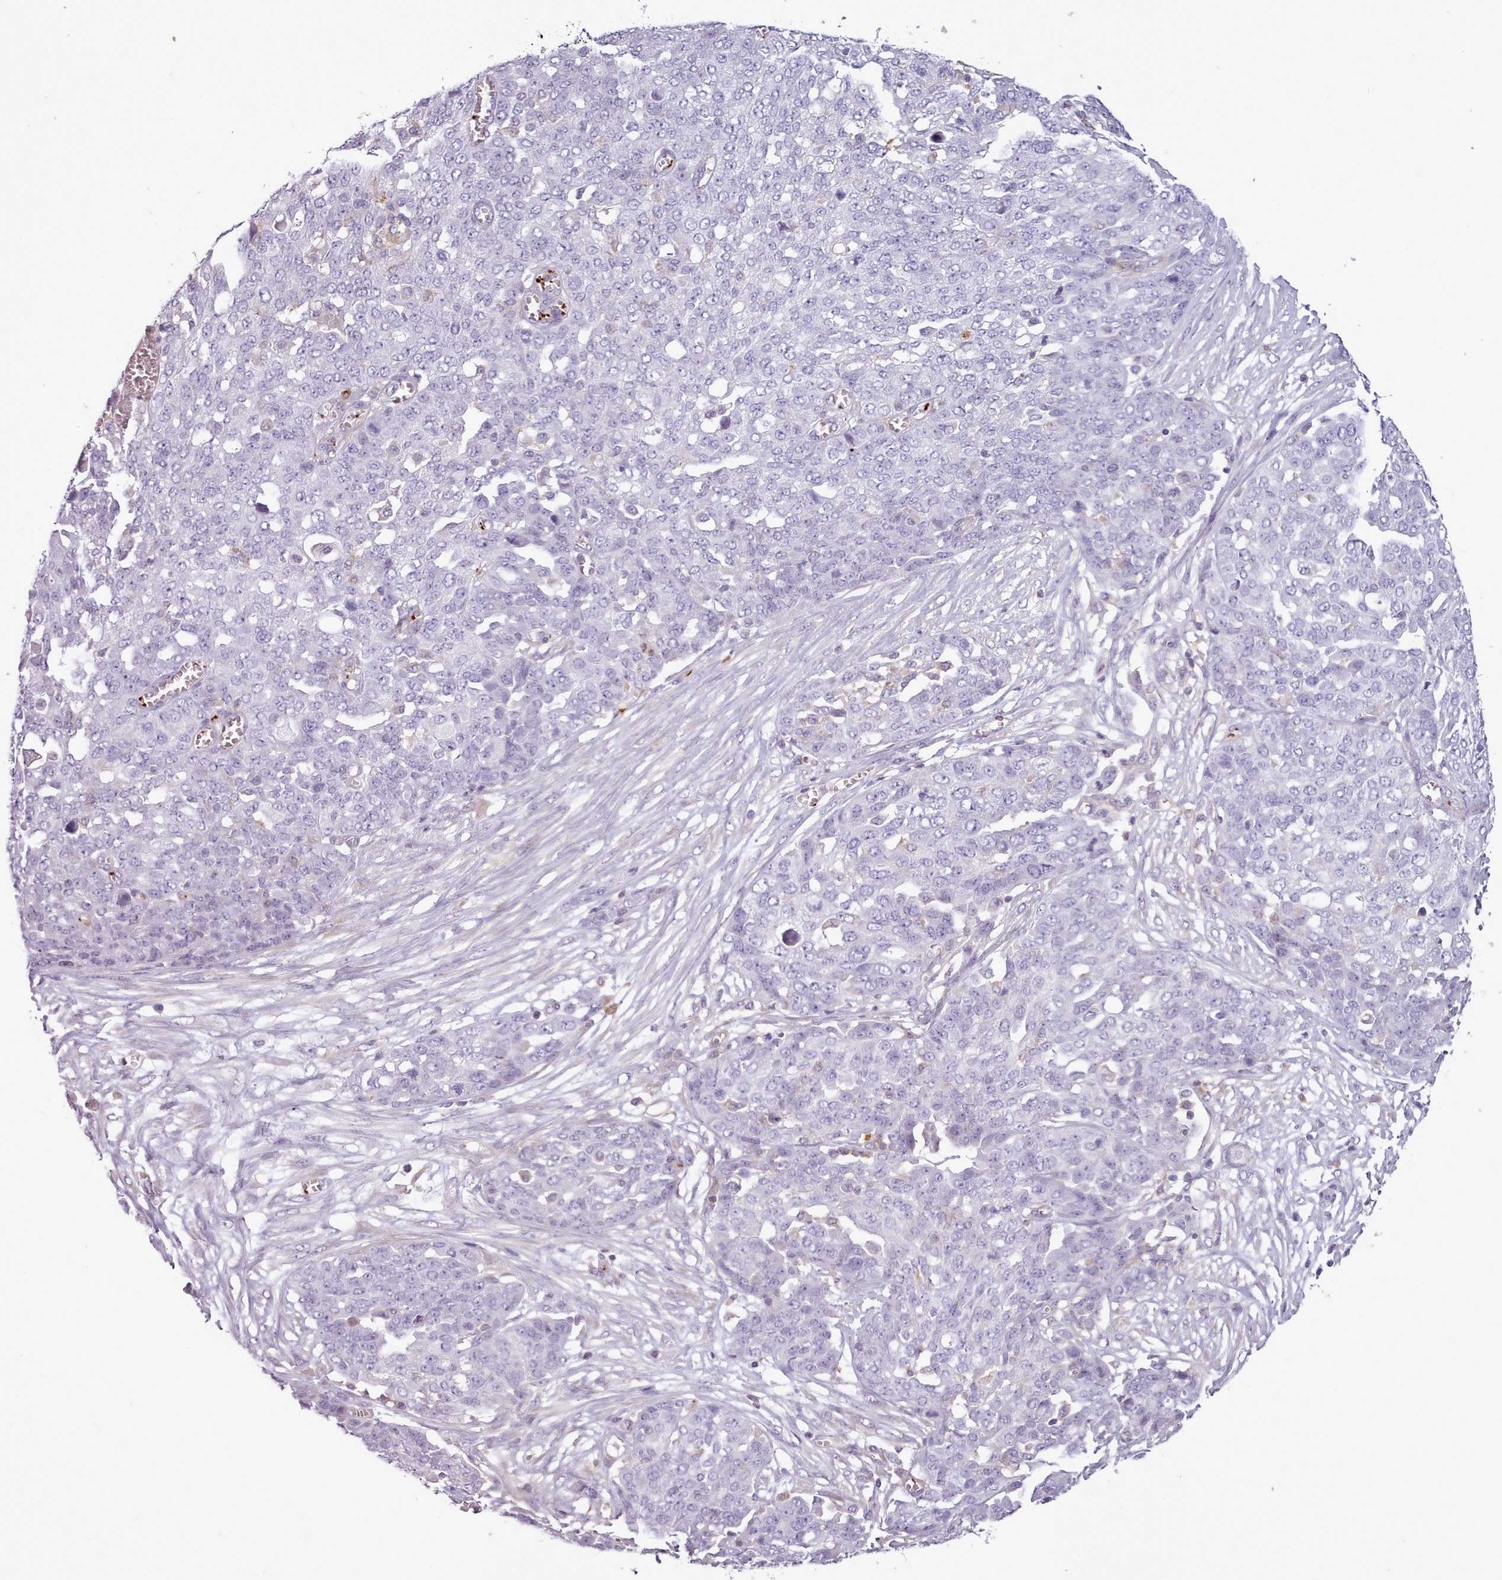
{"staining": {"intensity": "negative", "quantity": "none", "location": "none"}, "tissue": "ovarian cancer", "cell_type": "Tumor cells", "image_type": "cancer", "snomed": [{"axis": "morphology", "description": "Cystadenocarcinoma, serous, NOS"}, {"axis": "topography", "description": "Soft tissue"}, {"axis": "topography", "description": "Ovary"}], "caption": "Protein analysis of ovarian cancer (serous cystadenocarcinoma) reveals no significant staining in tumor cells.", "gene": "NDST2", "patient": {"sex": "female", "age": 57}}